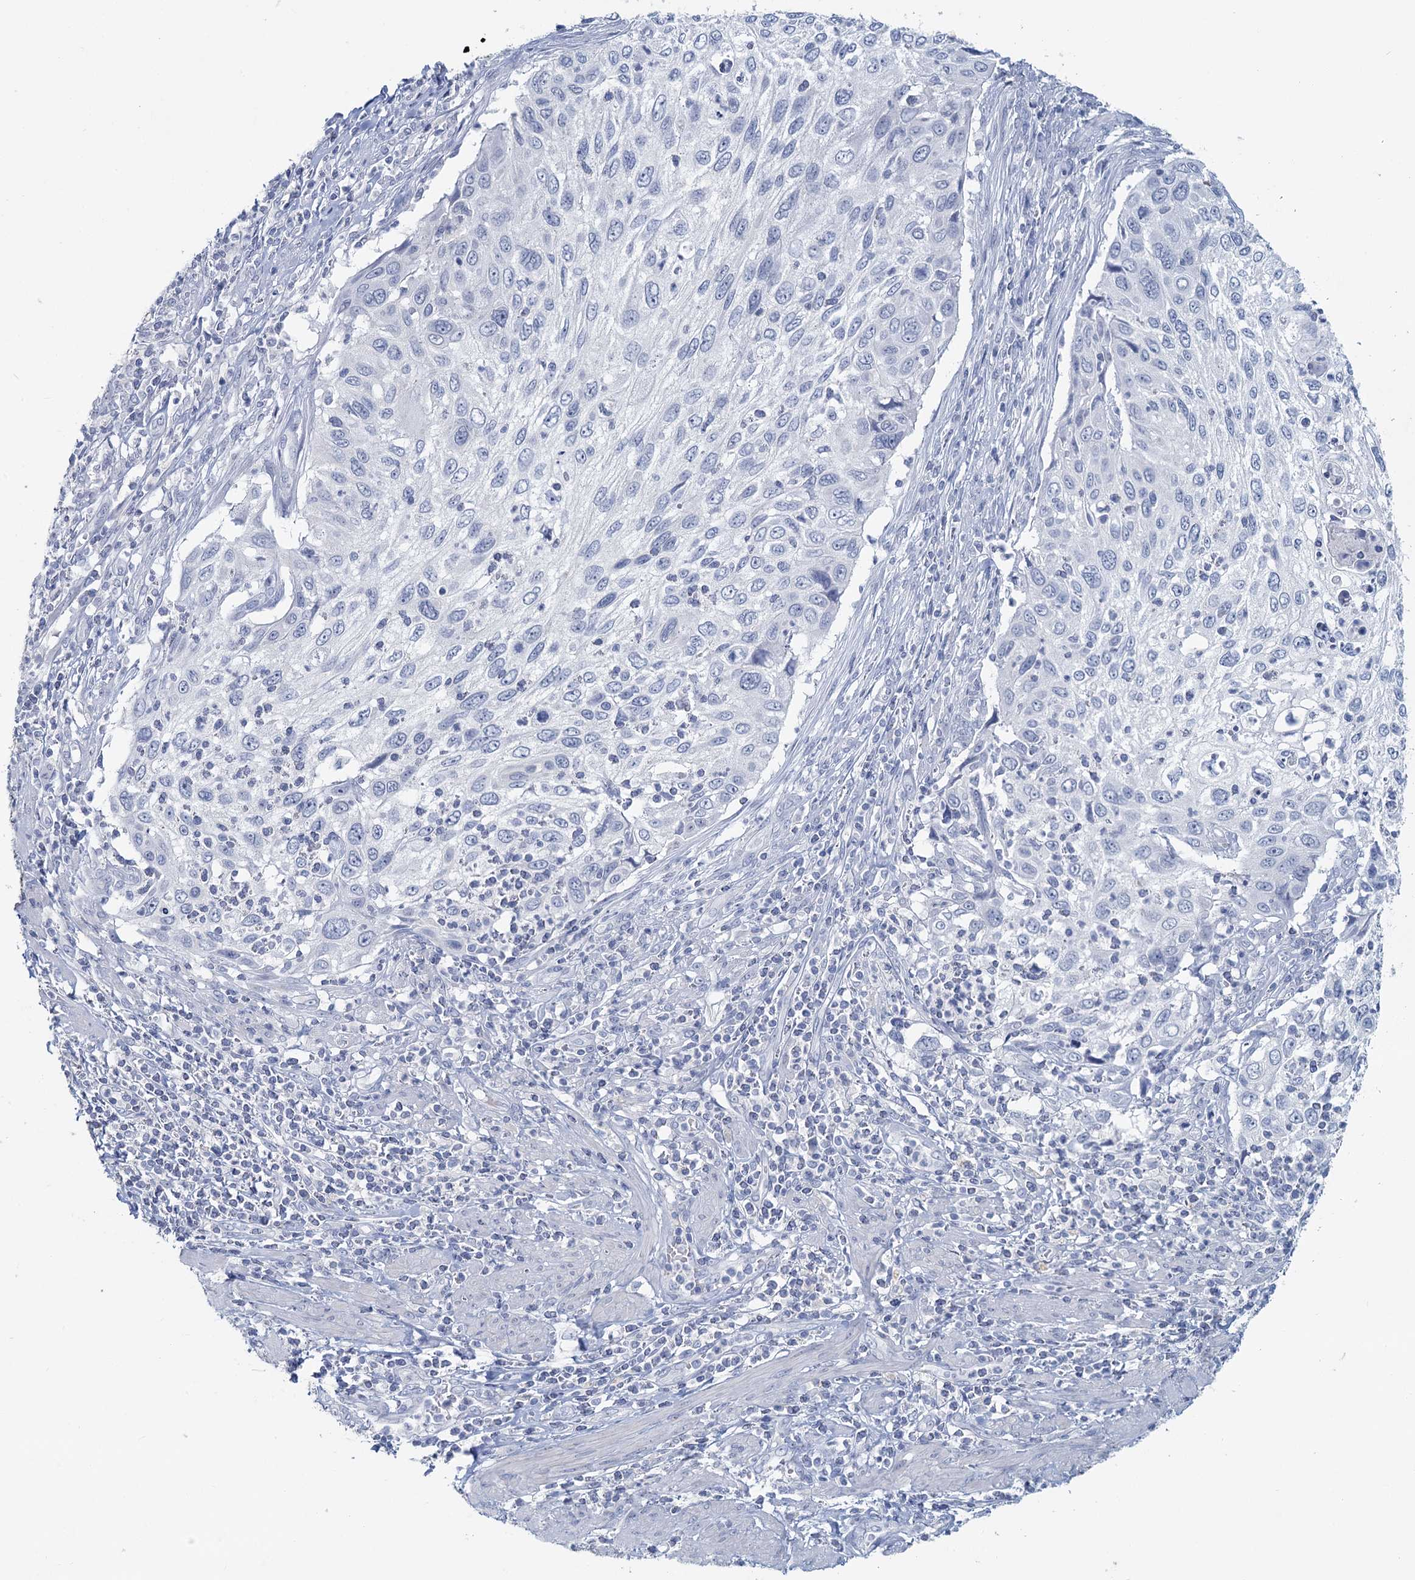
{"staining": {"intensity": "negative", "quantity": "none", "location": "none"}, "tissue": "cervical cancer", "cell_type": "Tumor cells", "image_type": "cancer", "snomed": [{"axis": "morphology", "description": "Squamous cell carcinoma, NOS"}, {"axis": "topography", "description": "Cervix"}], "caption": "This is an immunohistochemistry micrograph of cervical cancer (squamous cell carcinoma). There is no positivity in tumor cells.", "gene": "CHGA", "patient": {"sex": "female", "age": 70}}